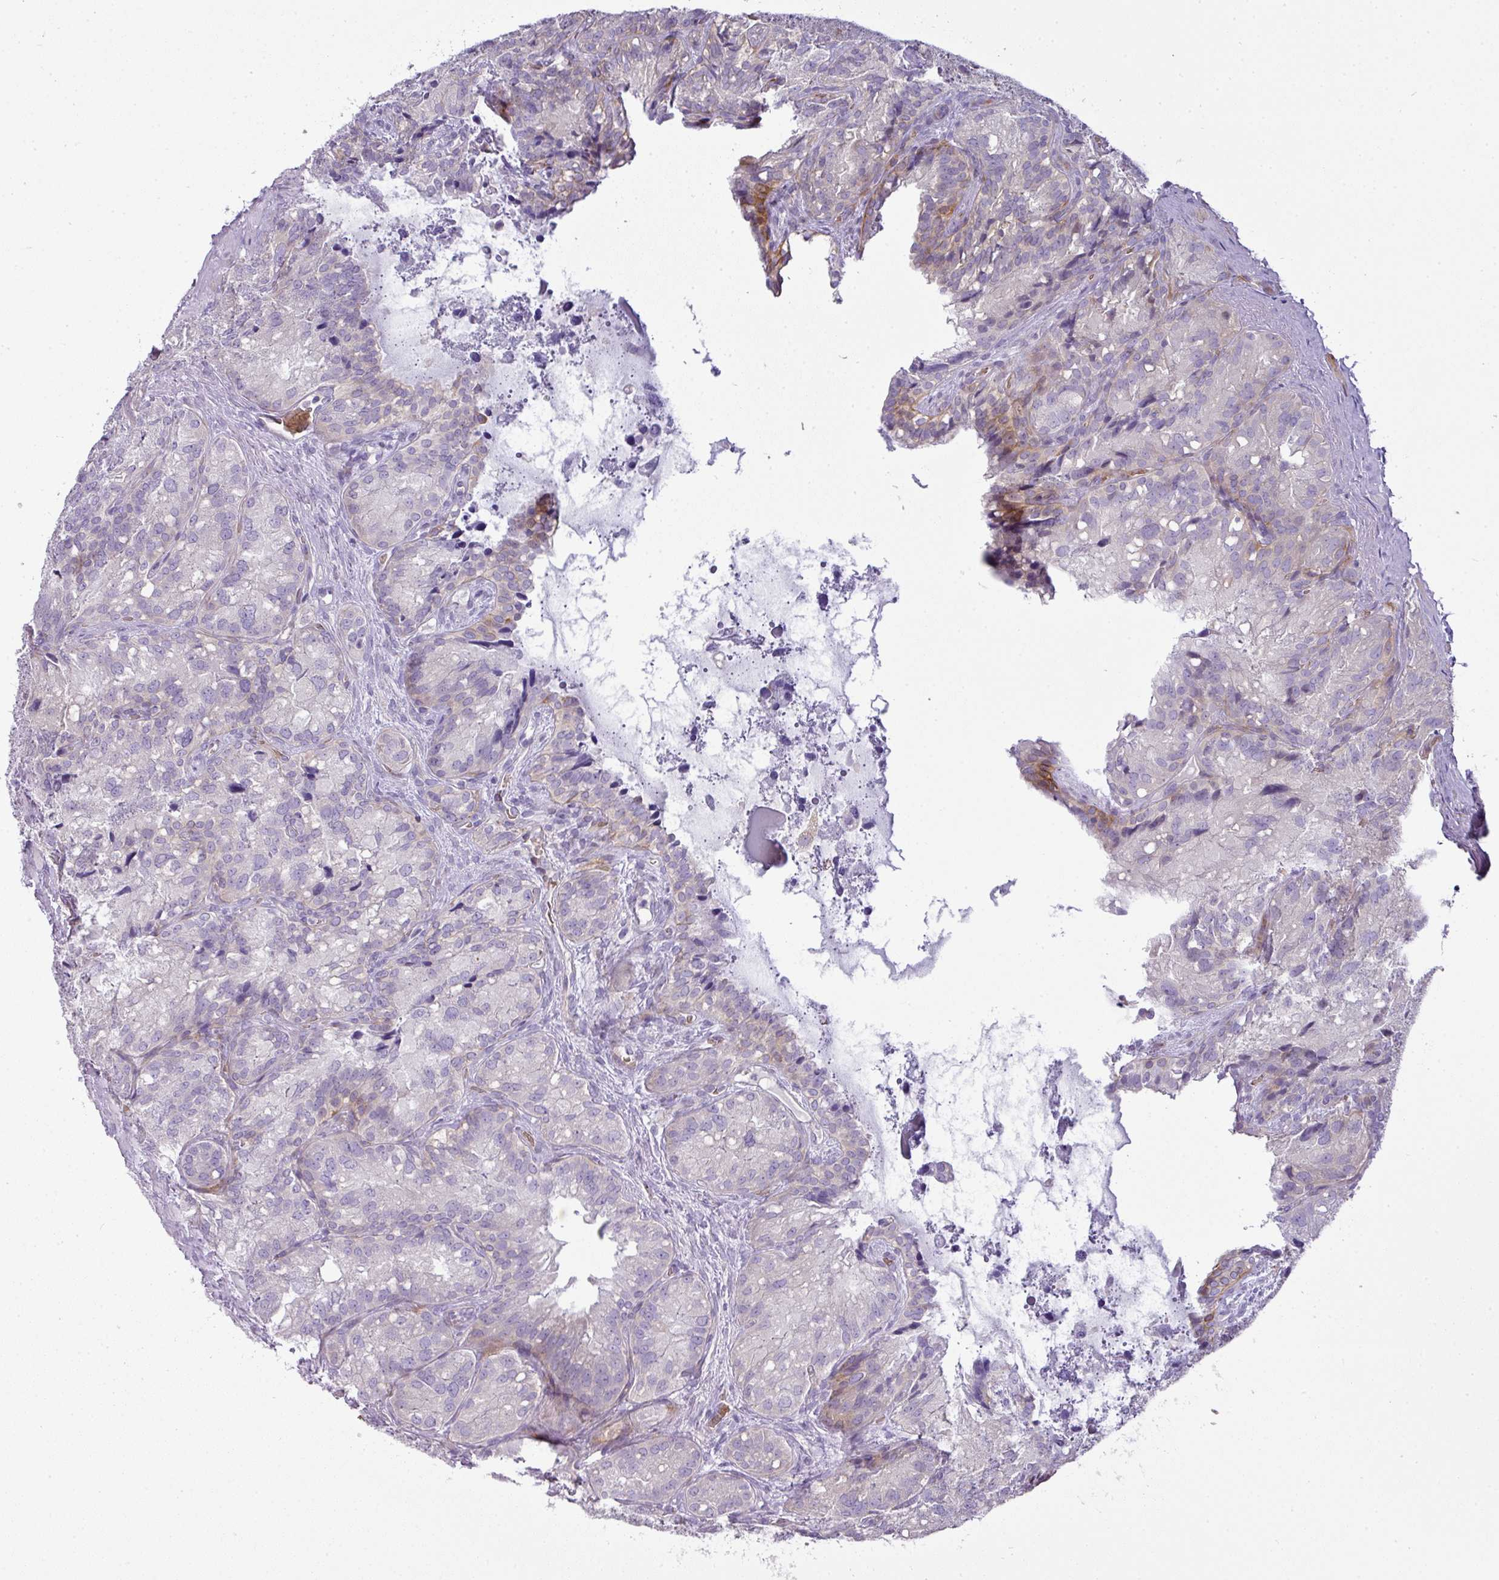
{"staining": {"intensity": "moderate", "quantity": "<25%", "location": "cytoplasmic/membranous,nuclear"}, "tissue": "seminal vesicle", "cell_type": "Glandular cells", "image_type": "normal", "snomed": [{"axis": "morphology", "description": "Normal tissue, NOS"}, {"axis": "topography", "description": "Seminal veicle"}], "caption": "This photomicrograph exhibits normal seminal vesicle stained with immunohistochemistry to label a protein in brown. The cytoplasmic/membranous,nuclear of glandular cells show moderate positivity for the protein. Nuclei are counter-stained blue.", "gene": "ATP6V1F", "patient": {"sex": "male", "age": 69}}